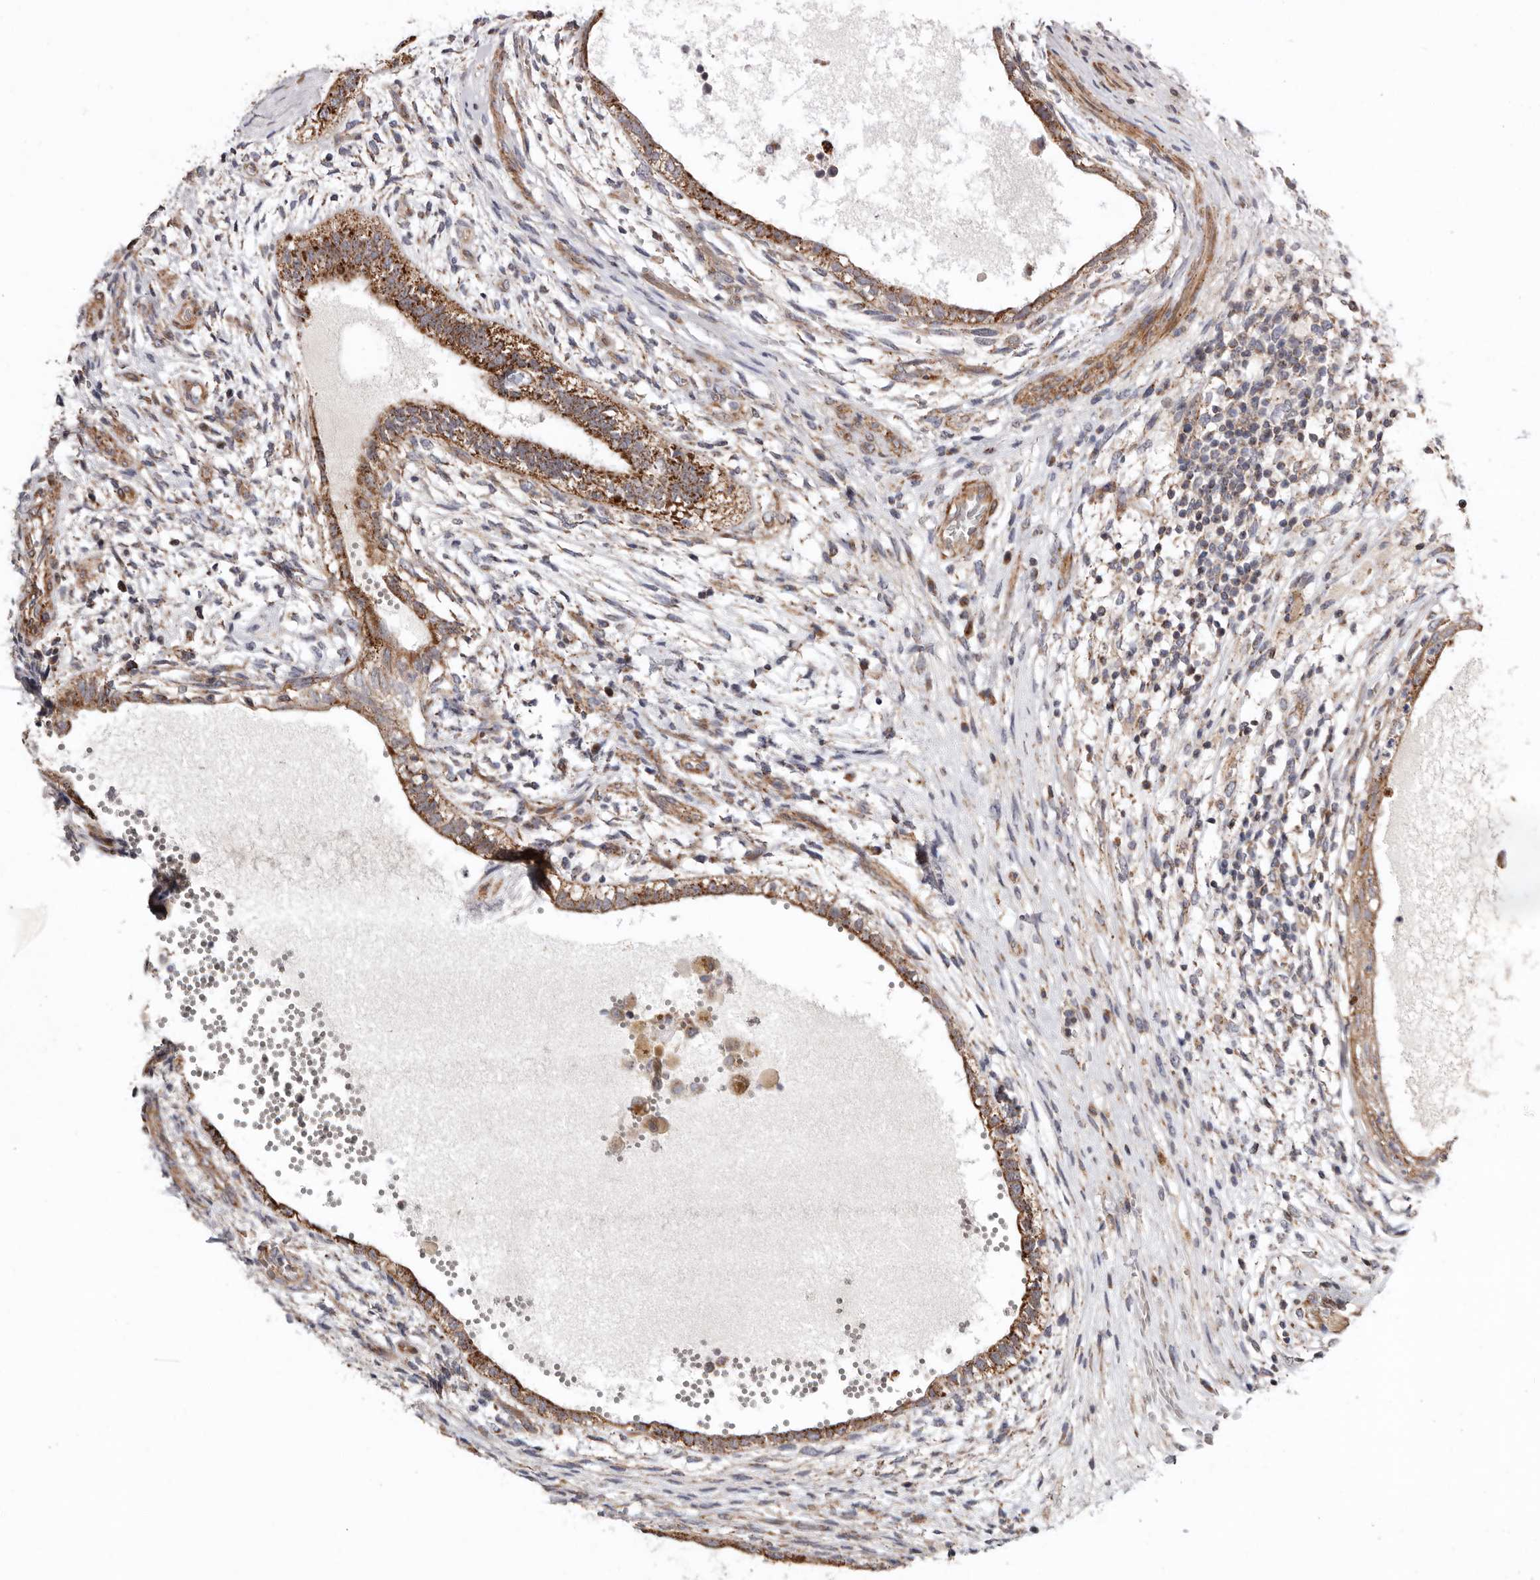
{"staining": {"intensity": "moderate", "quantity": ">75%", "location": "cytoplasmic/membranous"}, "tissue": "testis cancer", "cell_type": "Tumor cells", "image_type": "cancer", "snomed": [{"axis": "morphology", "description": "Carcinoma, Embryonal, NOS"}, {"axis": "topography", "description": "Testis"}], "caption": "The image demonstrates a brown stain indicating the presence of a protein in the cytoplasmic/membranous of tumor cells in testis embryonal carcinoma.", "gene": "PROKR1", "patient": {"sex": "male", "age": 26}}